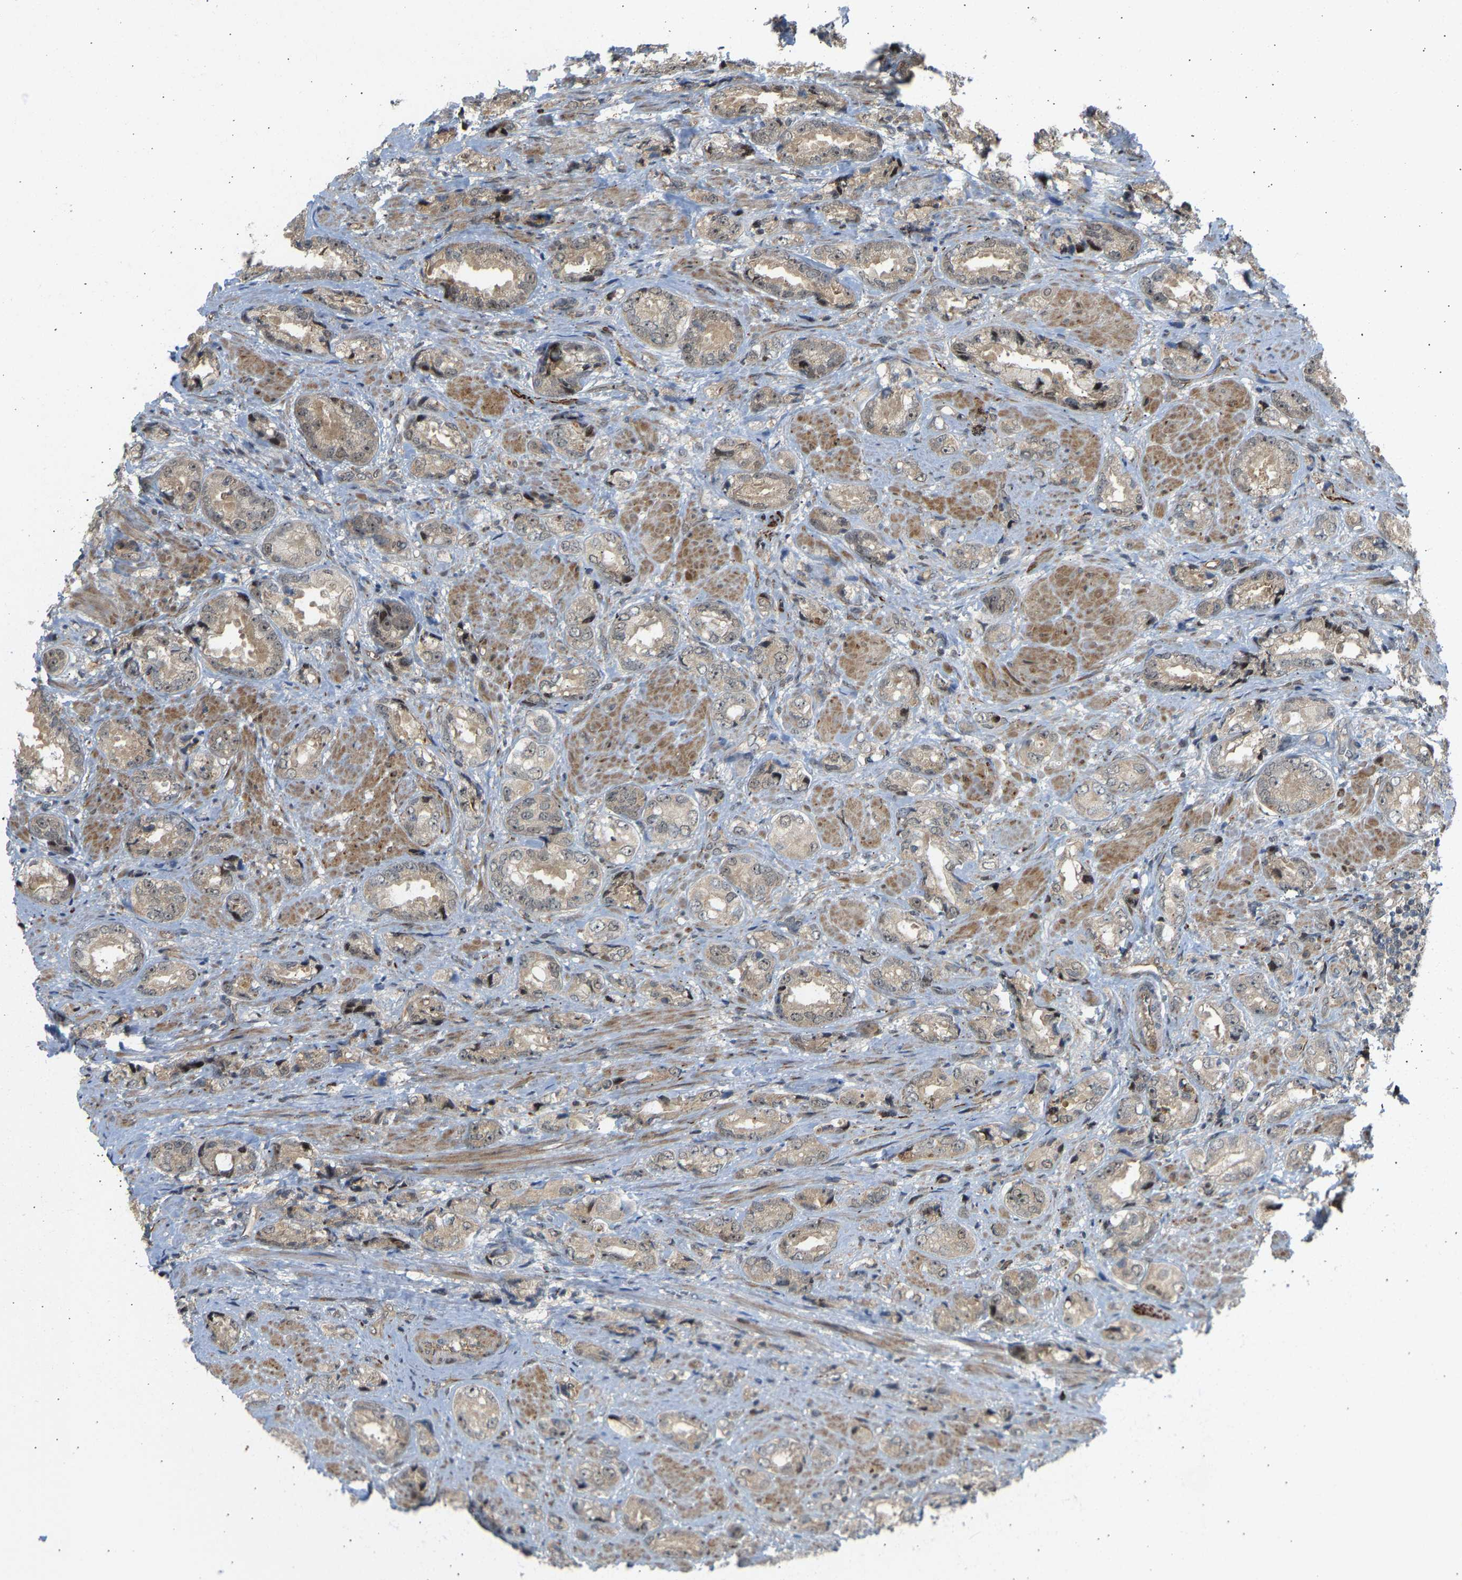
{"staining": {"intensity": "weak", "quantity": ">75%", "location": "cytoplasmic/membranous"}, "tissue": "prostate cancer", "cell_type": "Tumor cells", "image_type": "cancer", "snomed": [{"axis": "morphology", "description": "Adenocarcinoma, High grade"}, {"axis": "topography", "description": "Prostate"}], "caption": "Brown immunohistochemical staining in high-grade adenocarcinoma (prostate) reveals weak cytoplasmic/membranous staining in approximately >75% of tumor cells.", "gene": "BAG1", "patient": {"sex": "male", "age": 61}}